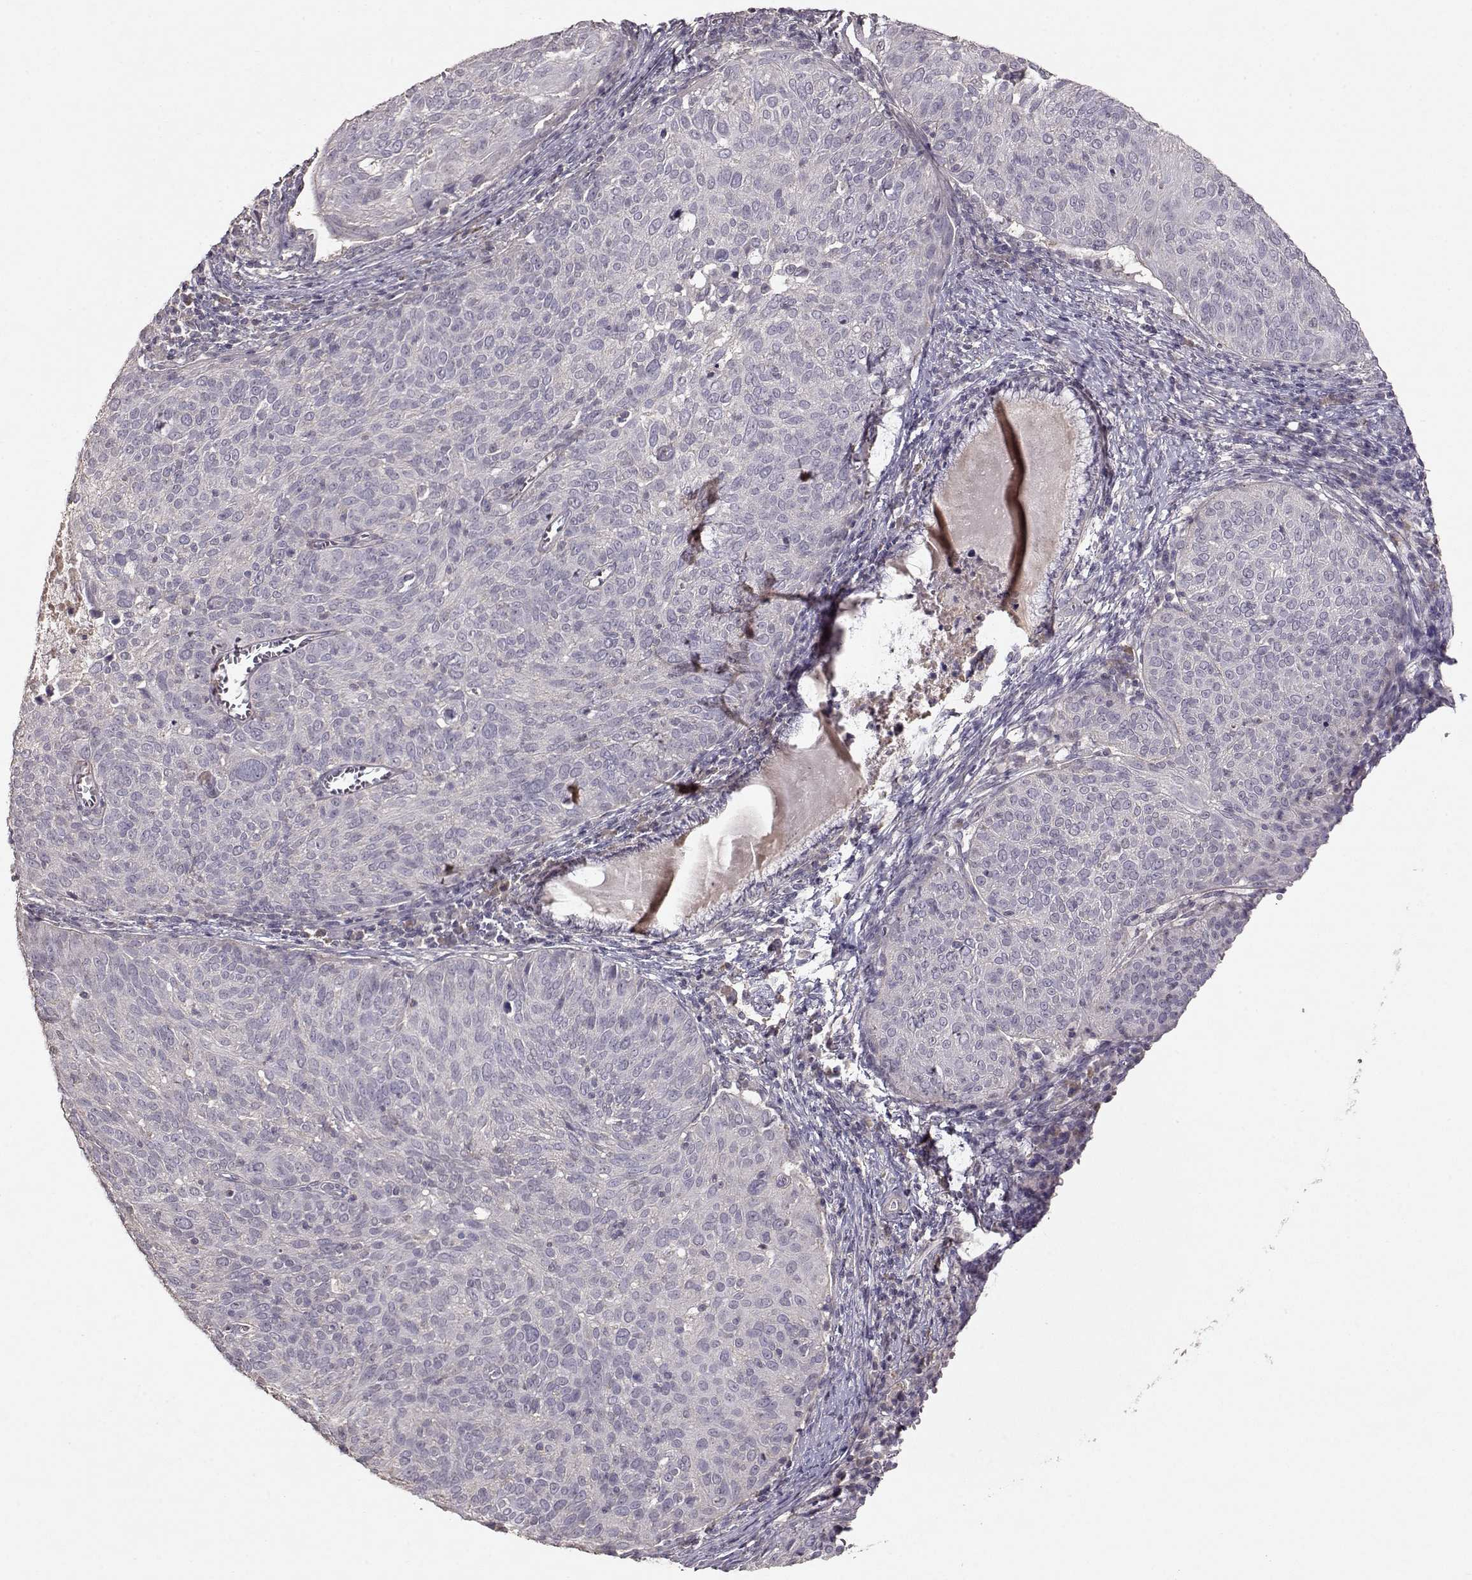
{"staining": {"intensity": "negative", "quantity": "none", "location": "none"}, "tissue": "cervical cancer", "cell_type": "Tumor cells", "image_type": "cancer", "snomed": [{"axis": "morphology", "description": "Squamous cell carcinoma, NOS"}, {"axis": "topography", "description": "Cervix"}], "caption": "Human cervical cancer (squamous cell carcinoma) stained for a protein using immunohistochemistry shows no positivity in tumor cells.", "gene": "PMCH", "patient": {"sex": "female", "age": 39}}